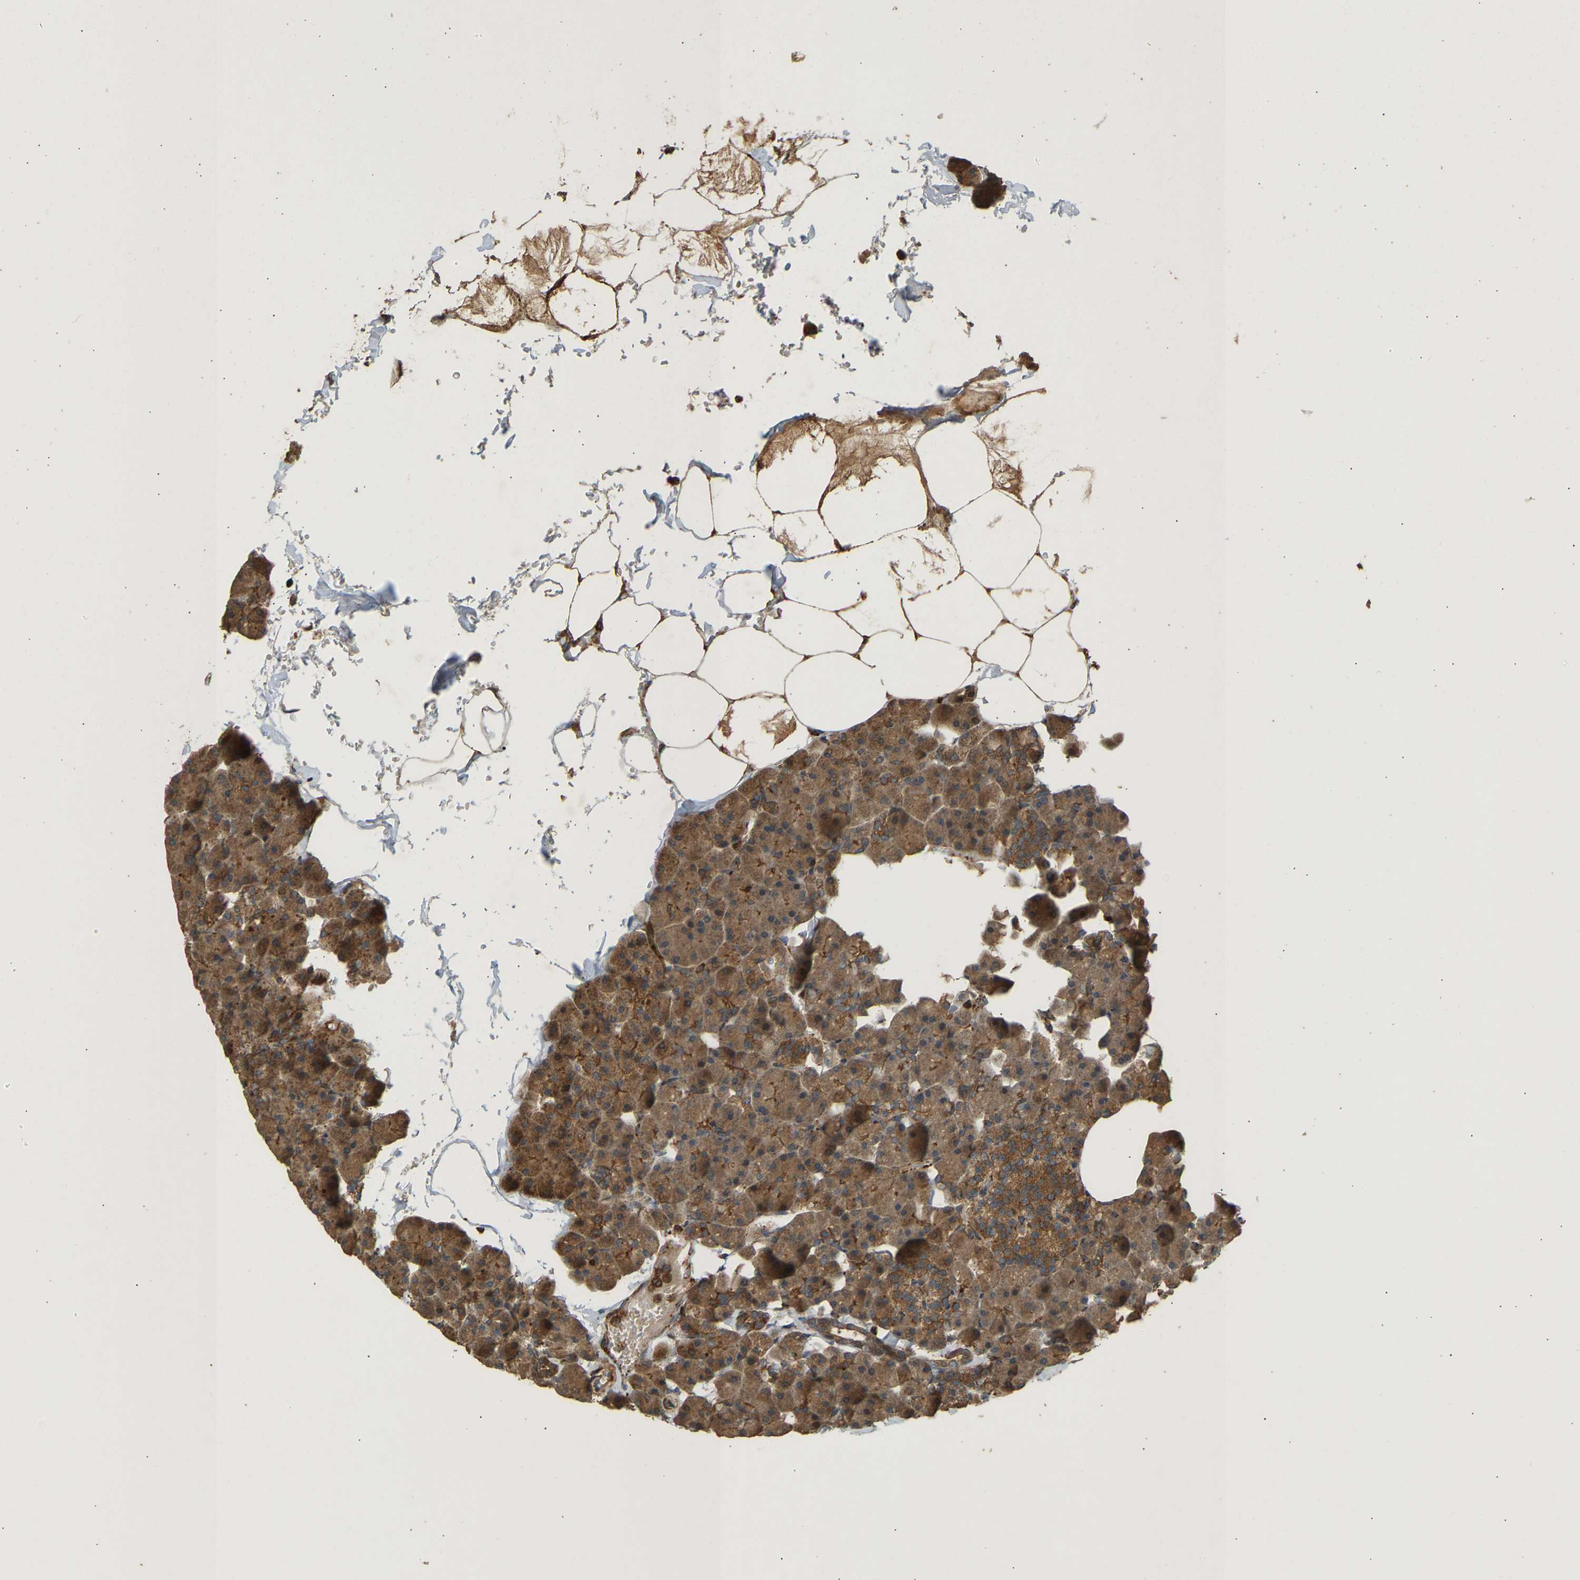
{"staining": {"intensity": "strong", "quantity": ">75%", "location": "cytoplasmic/membranous"}, "tissue": "pancreas", "cell_type": "Exocrine glandular cells", "image_type": "normal", "snomed": [{"axis": "morphology", "description": "Normal tissue, NOS"}, {"axis": "topography", "description": "Pancreas"}], "caption": "Protein expression analysis of normal pancreas shows strong cytoplasmic/membranous staining in about >75% of exocrine glandular cells.", "gene": "ENSG00000282218", "patient": {"sex": "male", "age": 35}}